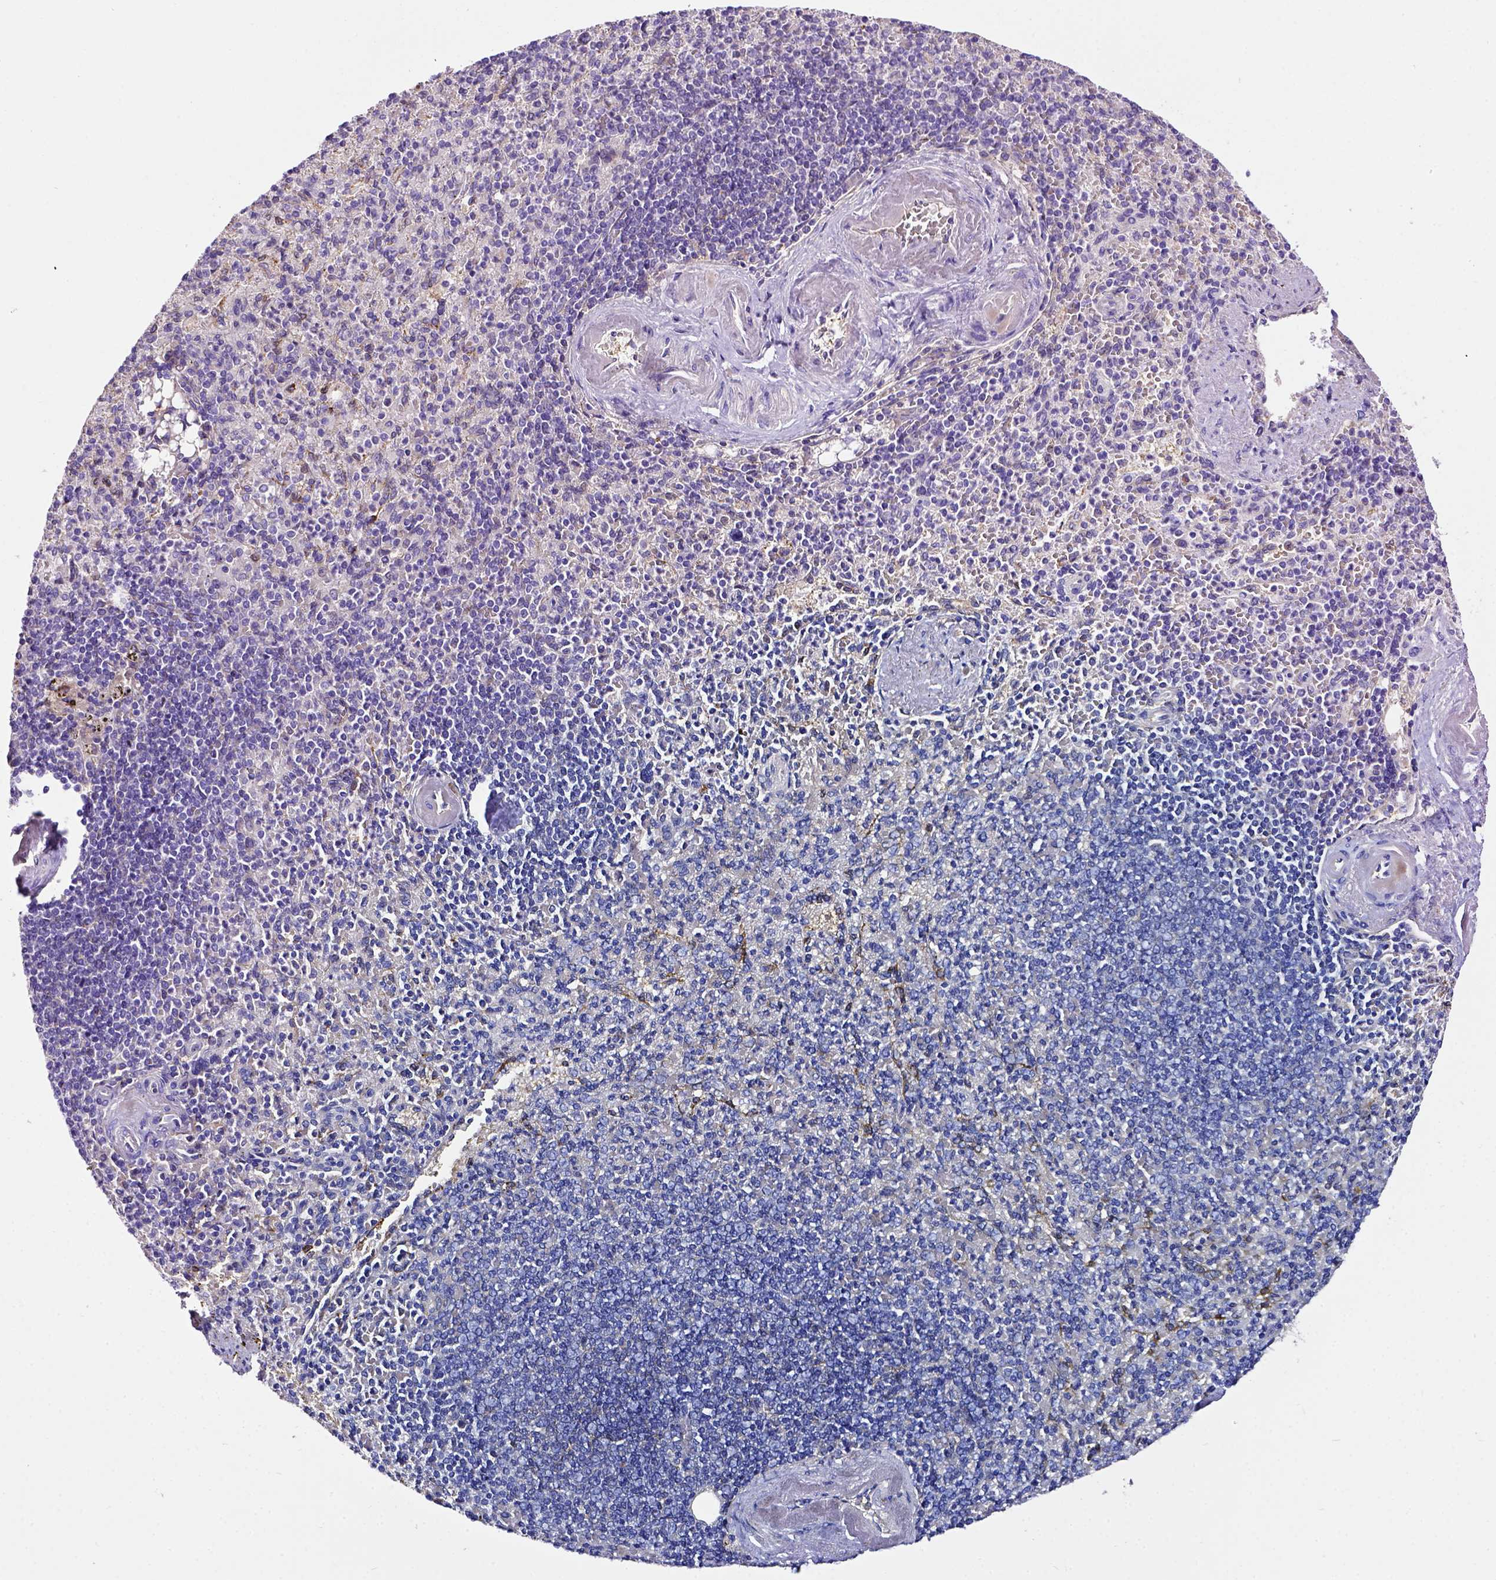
{"staining": {"intensity": "moderate", "quantity": "<25%", "location": "cytoplasmic/membranous"}, "tissue": "spleen", "cell_type": "Cells in red pulp", "image_type": "normal", "snomed": [{"axis": "morphology", "description": "Normal tissue, NOS"}, {"axis": "topography", "description": "Spleen"}], "caption": "IHC image of unremarkable spleen: spleen stained using immunohistochemistry demonstrates low levels of moderate protein expression localized specifically in the cytoplasmic/membranous of cells in red pulp, appearing as a cytoplasmic/membranous brown color.", "gene": "DEPDC1B", "patient": {"sex": "female", "age": 74}}